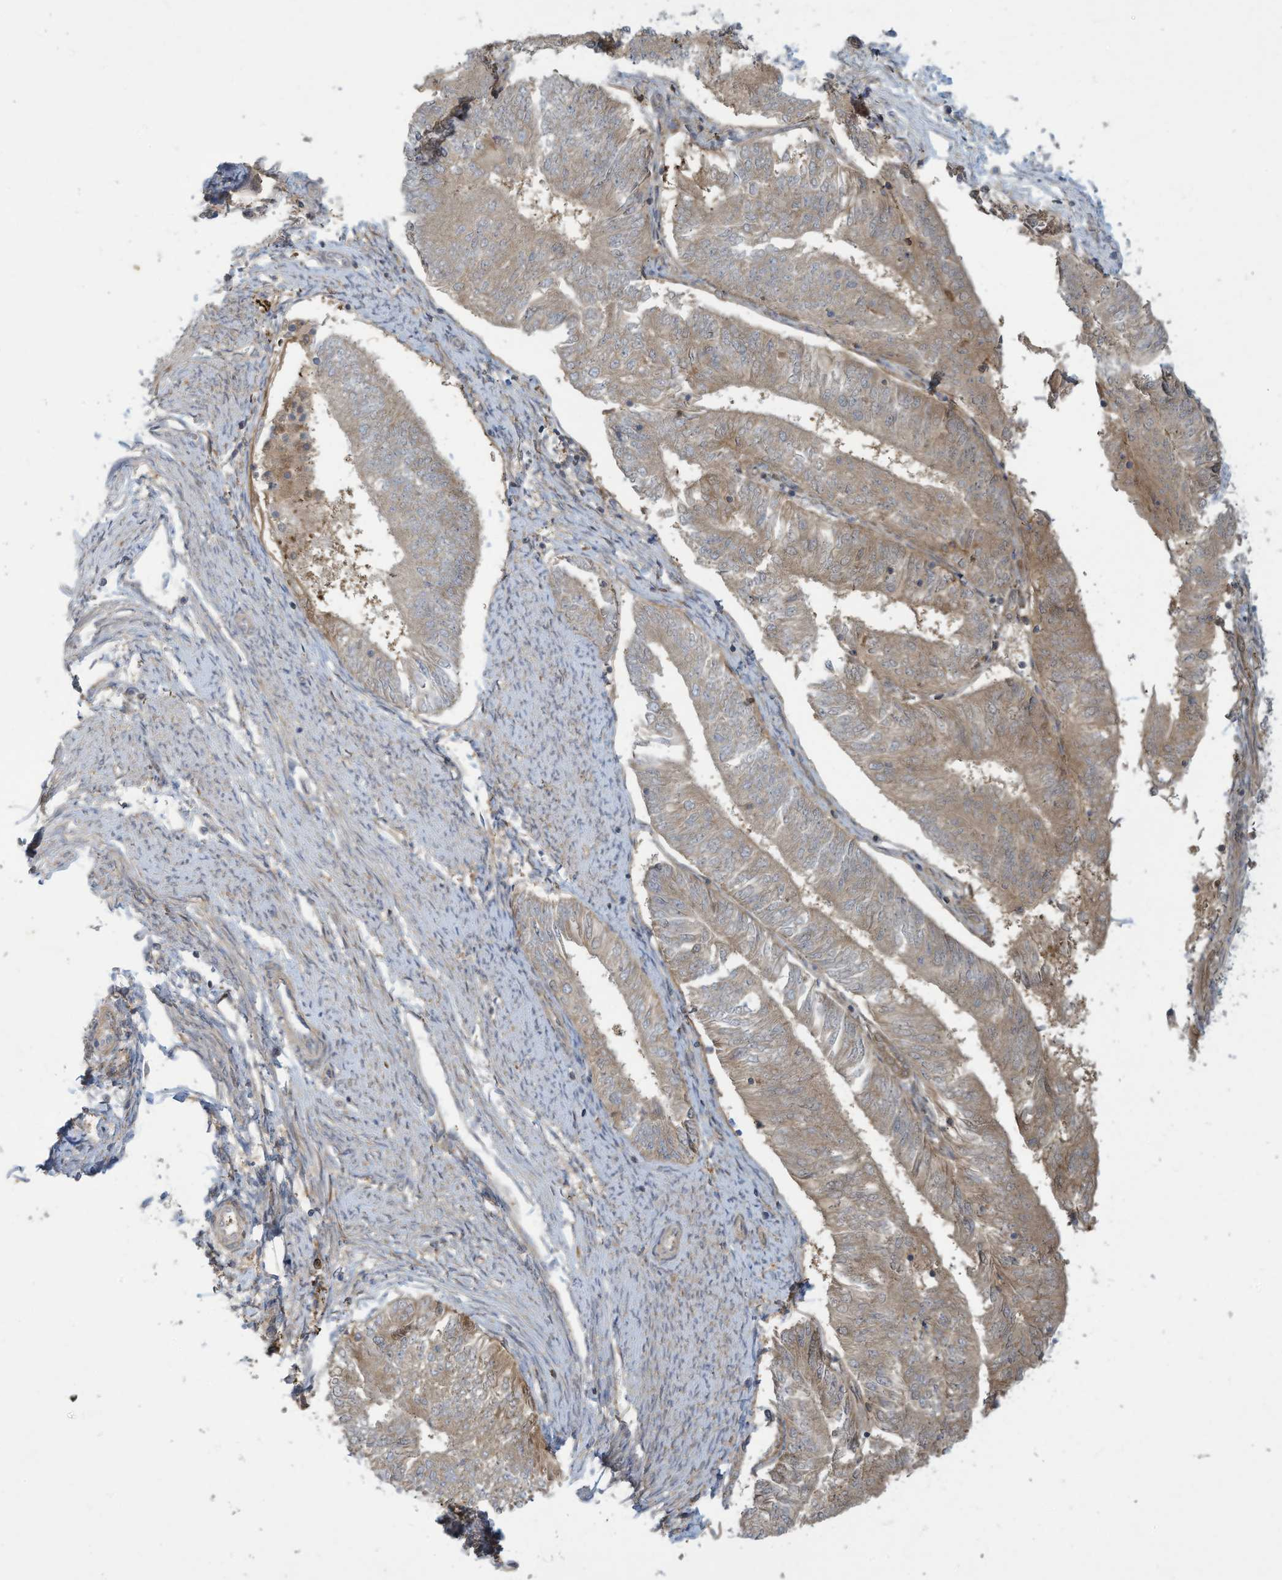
{"staining": {"intensity": "moderate", "quantity": ">75%", "location": "cytoplasmic/membranous"}, "tissue": "endometrial cancer", "cell_type": "Tumor cells", "image_type": "cancer", "snomed": [{"axis": "morphology", "description": "Adenocarcinoma, NOS"}, {"axis": "topography", "description": "Endometrium"}], "caption": "Immunohistochemical staining of human endometrial adenocarcinoma shows medium levels of moderate cytoplasmic/membranous protein expression in approximately >75% of tumor cells.", "gene": "ADI1", "patient": {"sex": "female", "age": 58}}